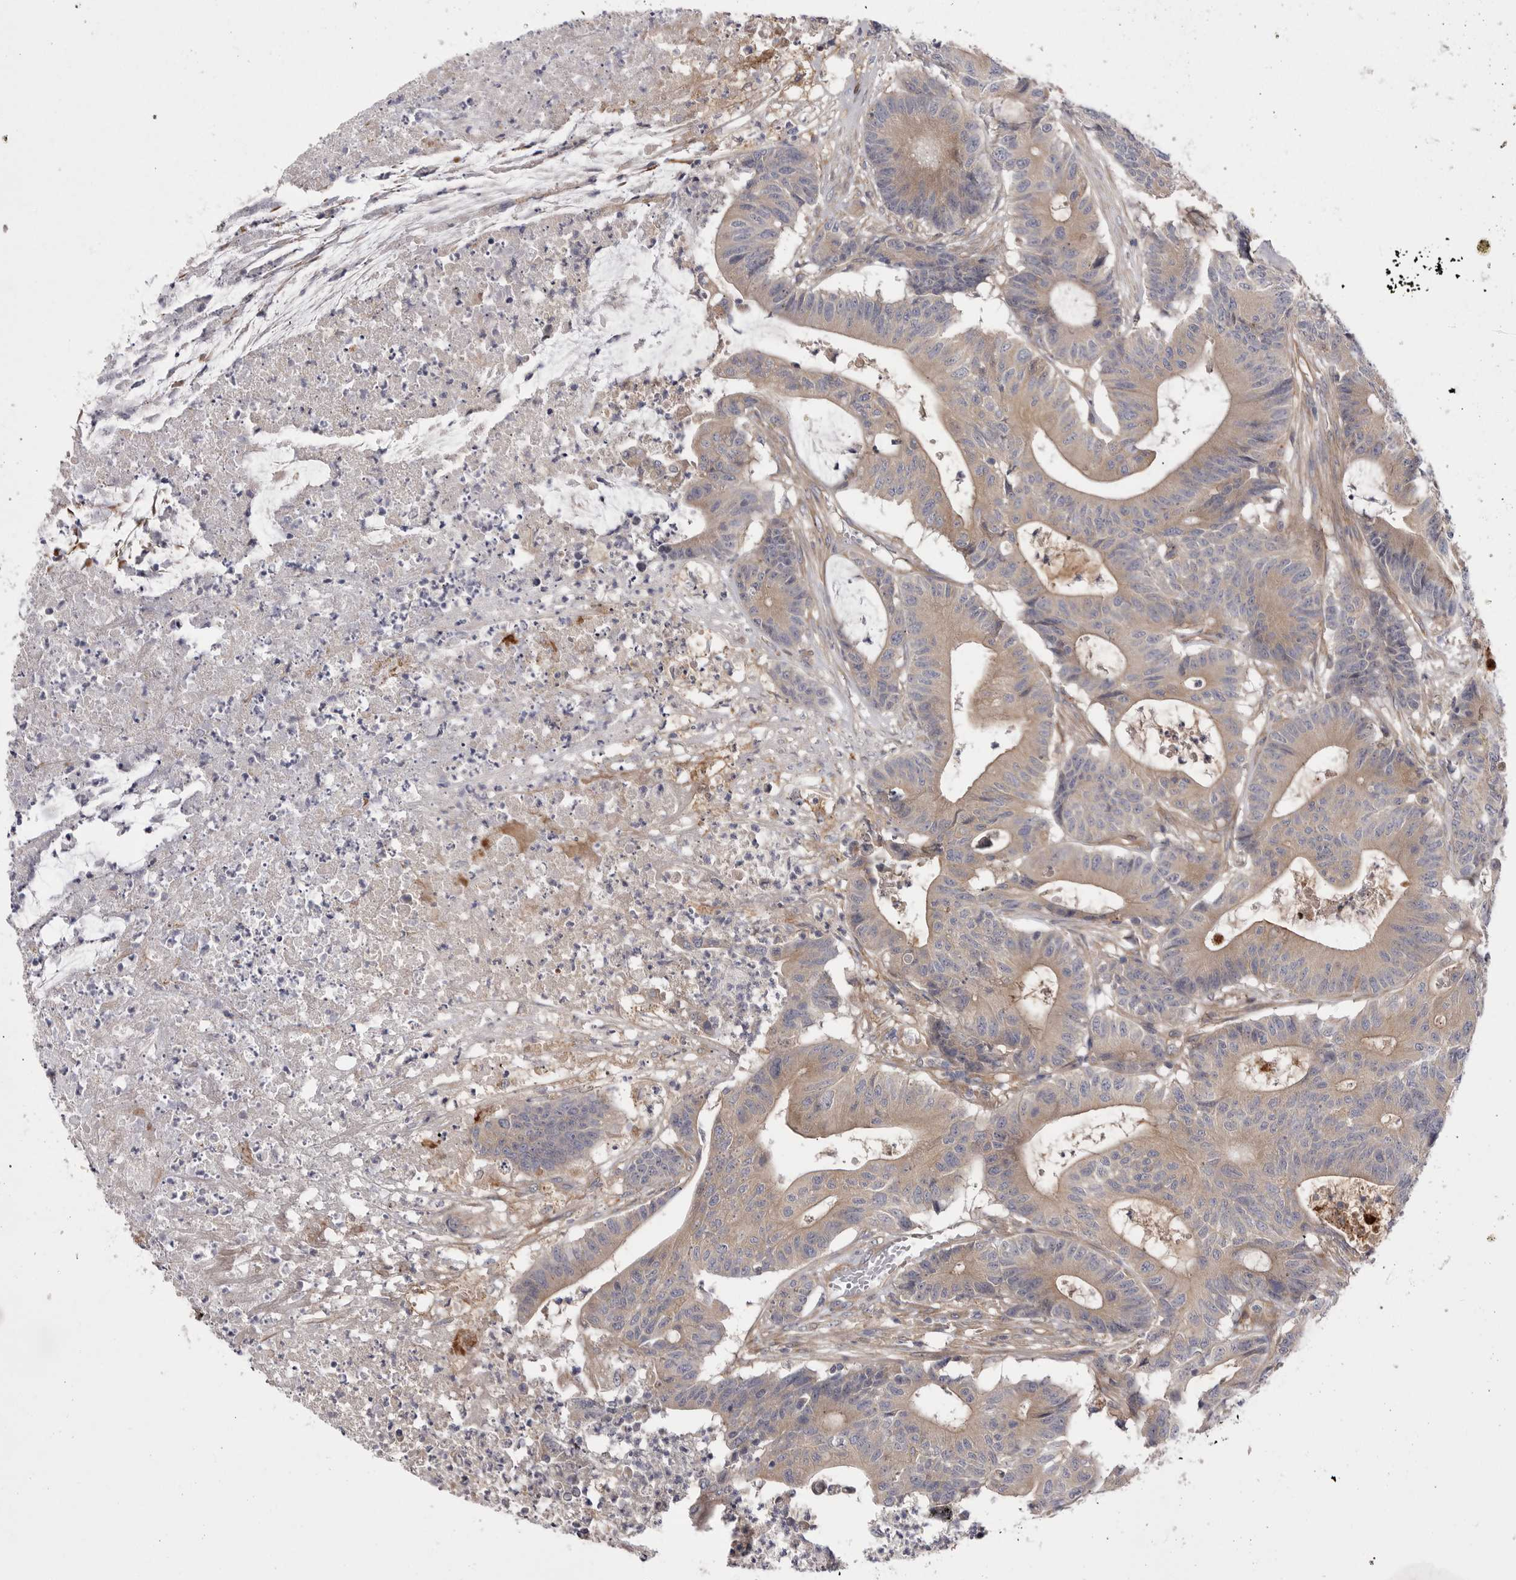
{"staining": {"intensity": "weak", "quantity": "25%-75%", "location": "cytoplasmic/membranous"}, "tissue": "colorectal cancer", "cell_type": "Tumor cells", "image_type": "cancer", "snomed": [{"axis": "morphology", "description": "Adenocarcinoma, NOS"}, {"axis": "topography", "description": "Colon"}], "caption": "Protein expression analysis of colorectal cancer exhibits weak cytoplasmic/membranous expression in approximately 25%-75% of tumor cells.", "gene": "OSBPL9", "patient": {"sex": "female", "age": 84}}